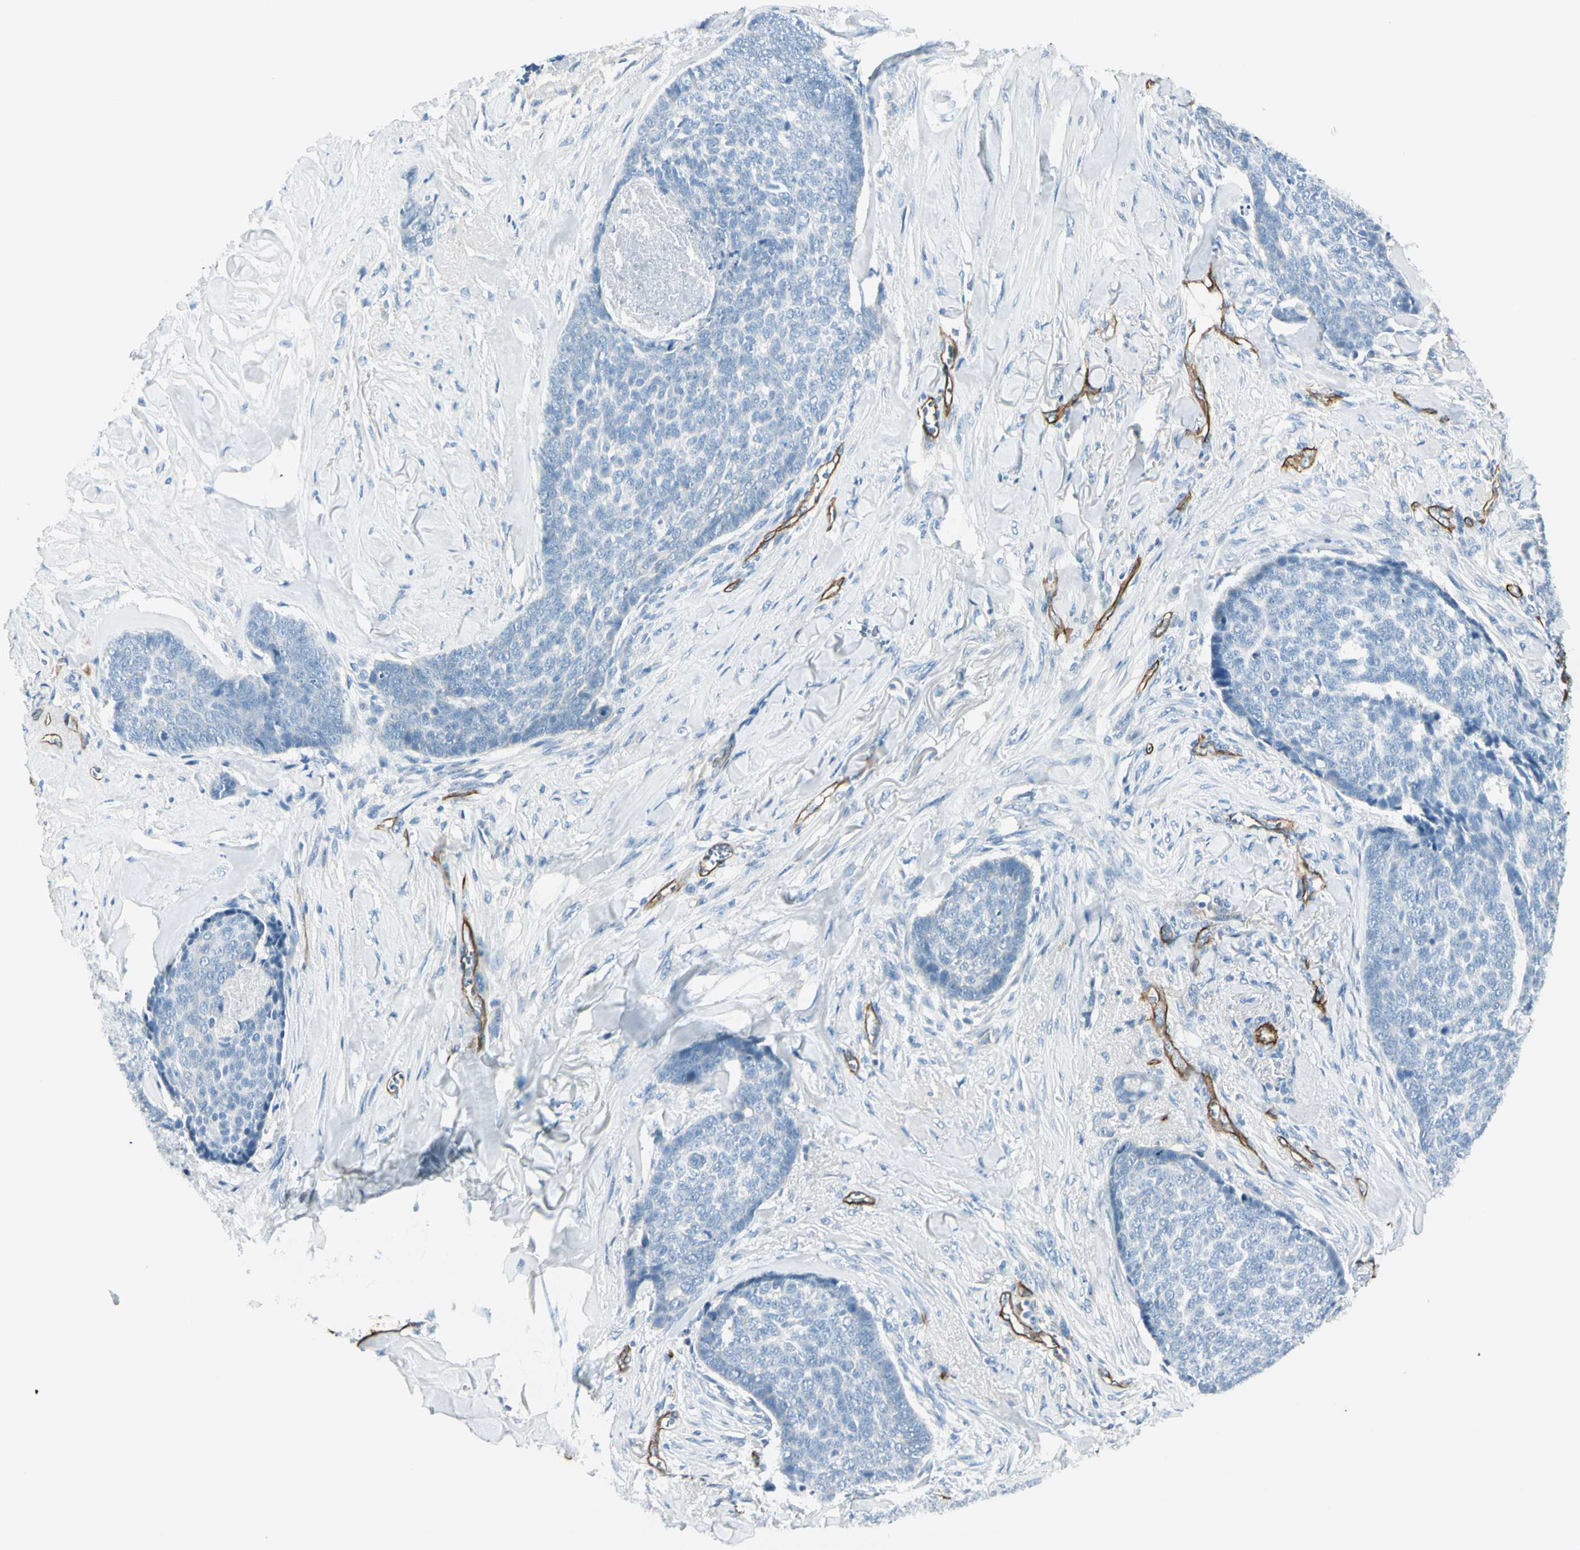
{"staining": {"intensity": "negative", "quantity": "none", "location": "none"}, "tissue": "skin cancer", "cell_type": "Tumor cells", "image_type": "cancer", "snomed": [{"axis": "morphology", "description": "Basal cell carcinoma"}, {"axis": "topography", "description": "Skin"}], "caption": "High magnification brightfield microscopy of basal cell carcinoma (skin) stained with DAB (3,3'-diaminobenzidine) (brown) and counterstained with hematoxylin (blue): tumor cells show no significant staining. (Stains: DAB immunohistochemistry with hematoxylin counter stain, Microscopy: brightfield microscopy at high magnification).", "gene": "CD93", "patient": {"sex": "male", "age": 84}}